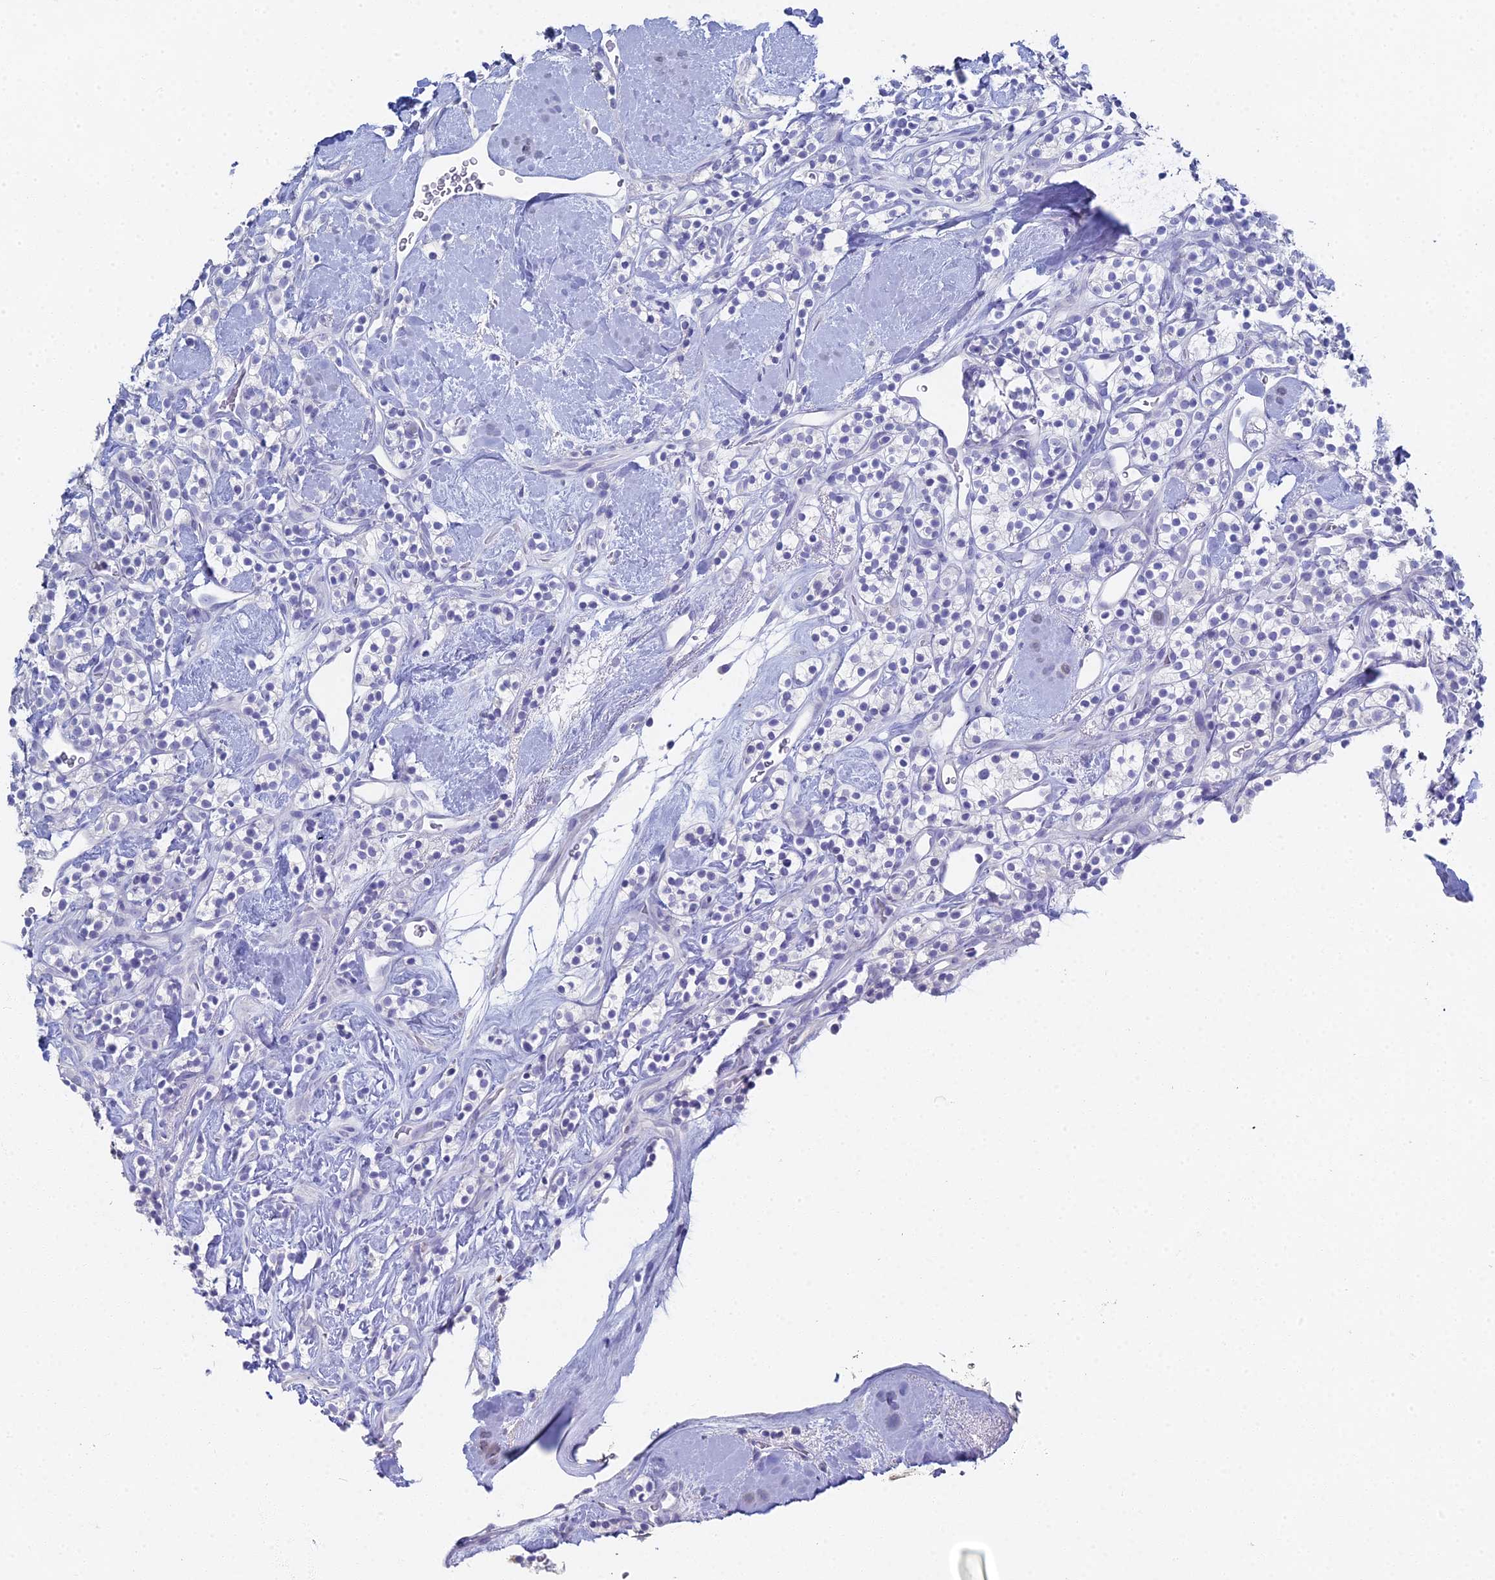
{"staining": {"intensity": "negative", "quantity": "none", "location": "none"}, "tissue": "renal cancer", "cell_type": "Tumor cells", "image_type": "cancer", "snomed": [{"axis": "morphology", "description": "Adenocarcinoma, NOS"}, {"axis": "topography", "description": "Kidney"}], "caption": "Renal cancer (adenocarcinoma) stained for a protein using immunohistochemistry (IHC) shows no positivity tumor cells.", "gene": "ALPP", "patient": {"sex": "male", "age": 77}}